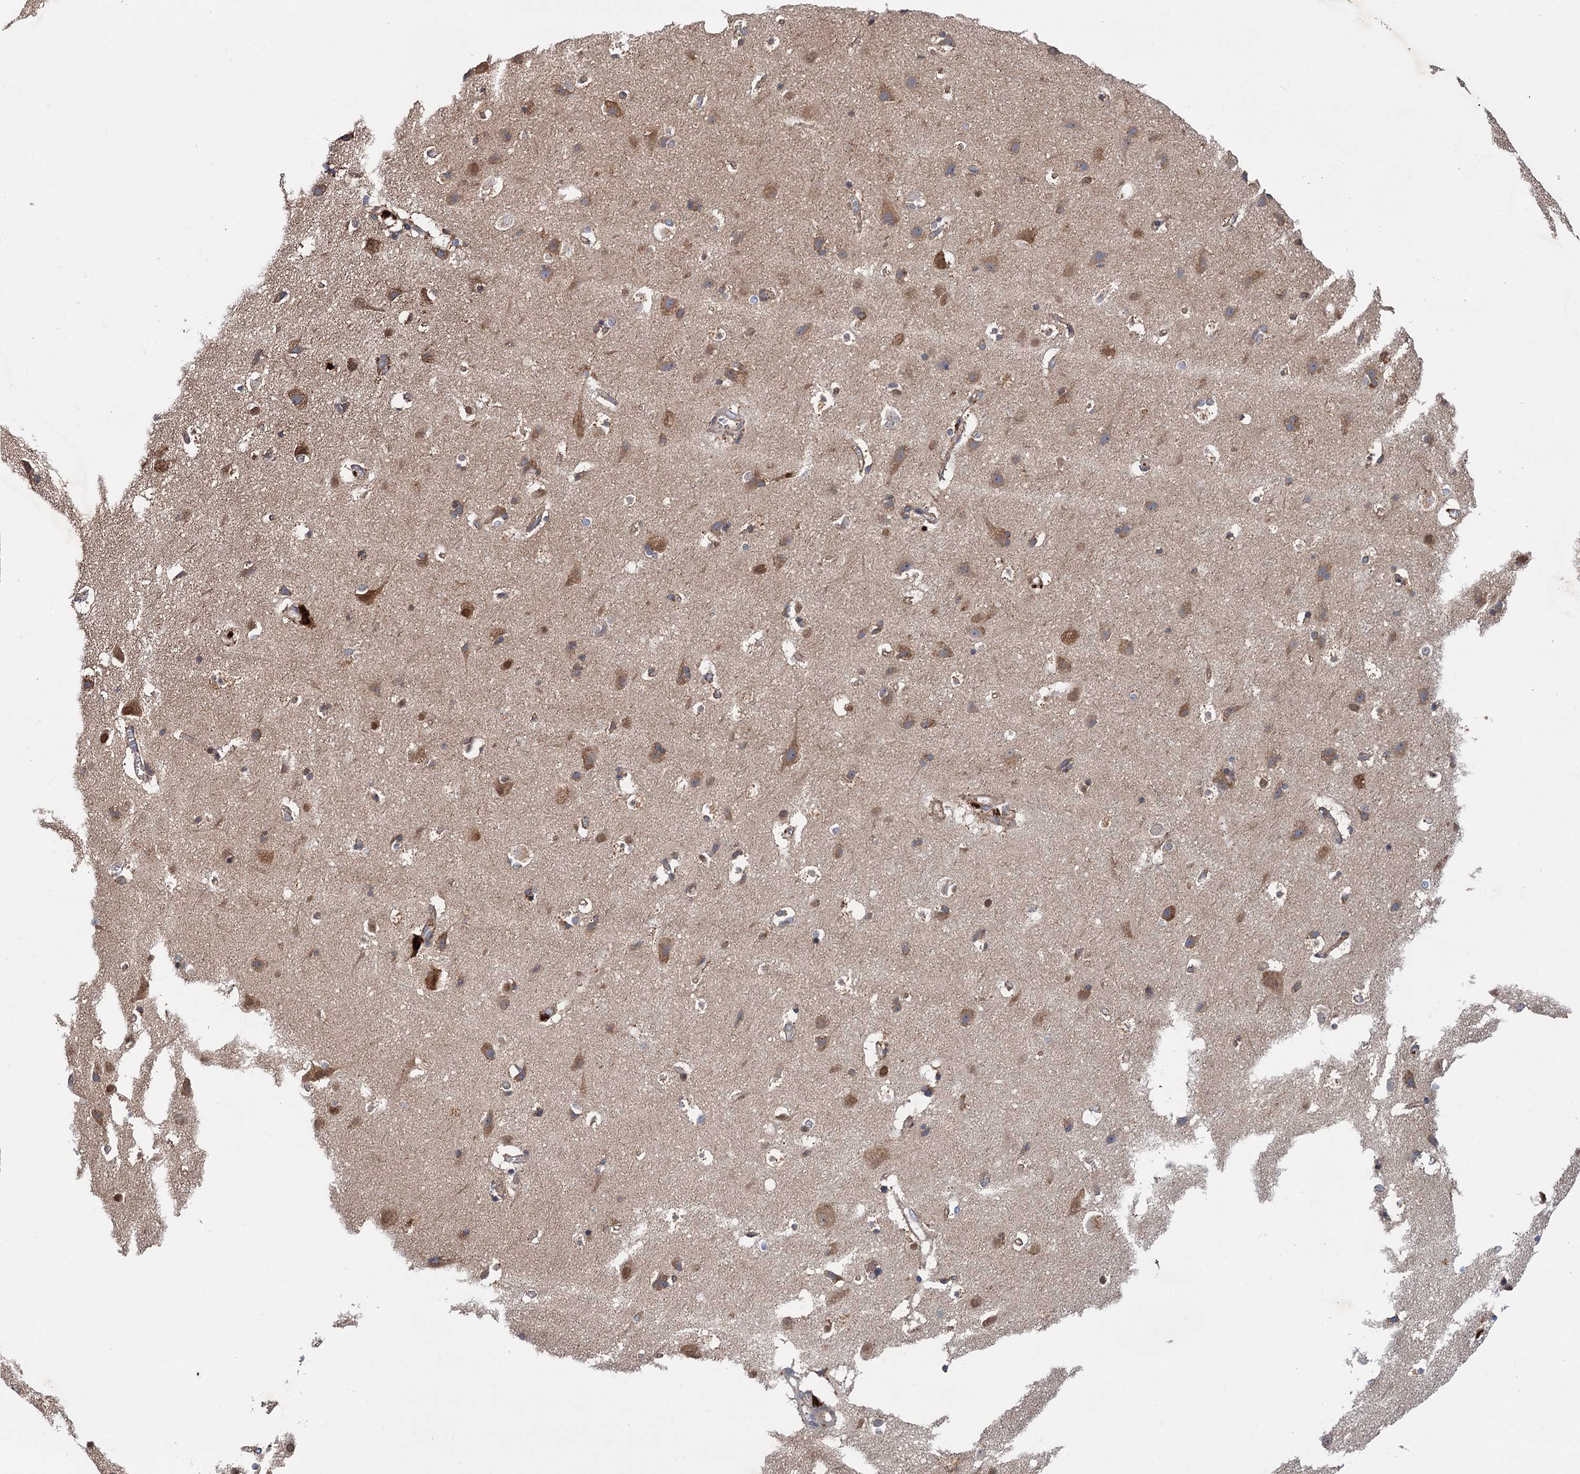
{"staining": {"intensity": "moderate", "quantity": ">75%", "location": "cytoplasmic/membranous"}, "tissue": "cerebral cortex", "cell_type": "Endothelial cells", "image_type": "normal", "snomed": [{"axis": "morphology", "description": "Normal tissue, NOS"}, {"axis": "topography", "description": "Cerebral cortex"}], "caption": "Normal cerebral cortex was stained to show a protein in brown. There is medium levels of moderate cytoplasmic/membranous expression in about >75% of endothelial cells. The protein is stained brown, and the nuclei are stained in blue (DAB IHC with brightfield microscopy, high magnification).", "gene": "NLRP10", "patient": {"sex": "male", "age": 54}}